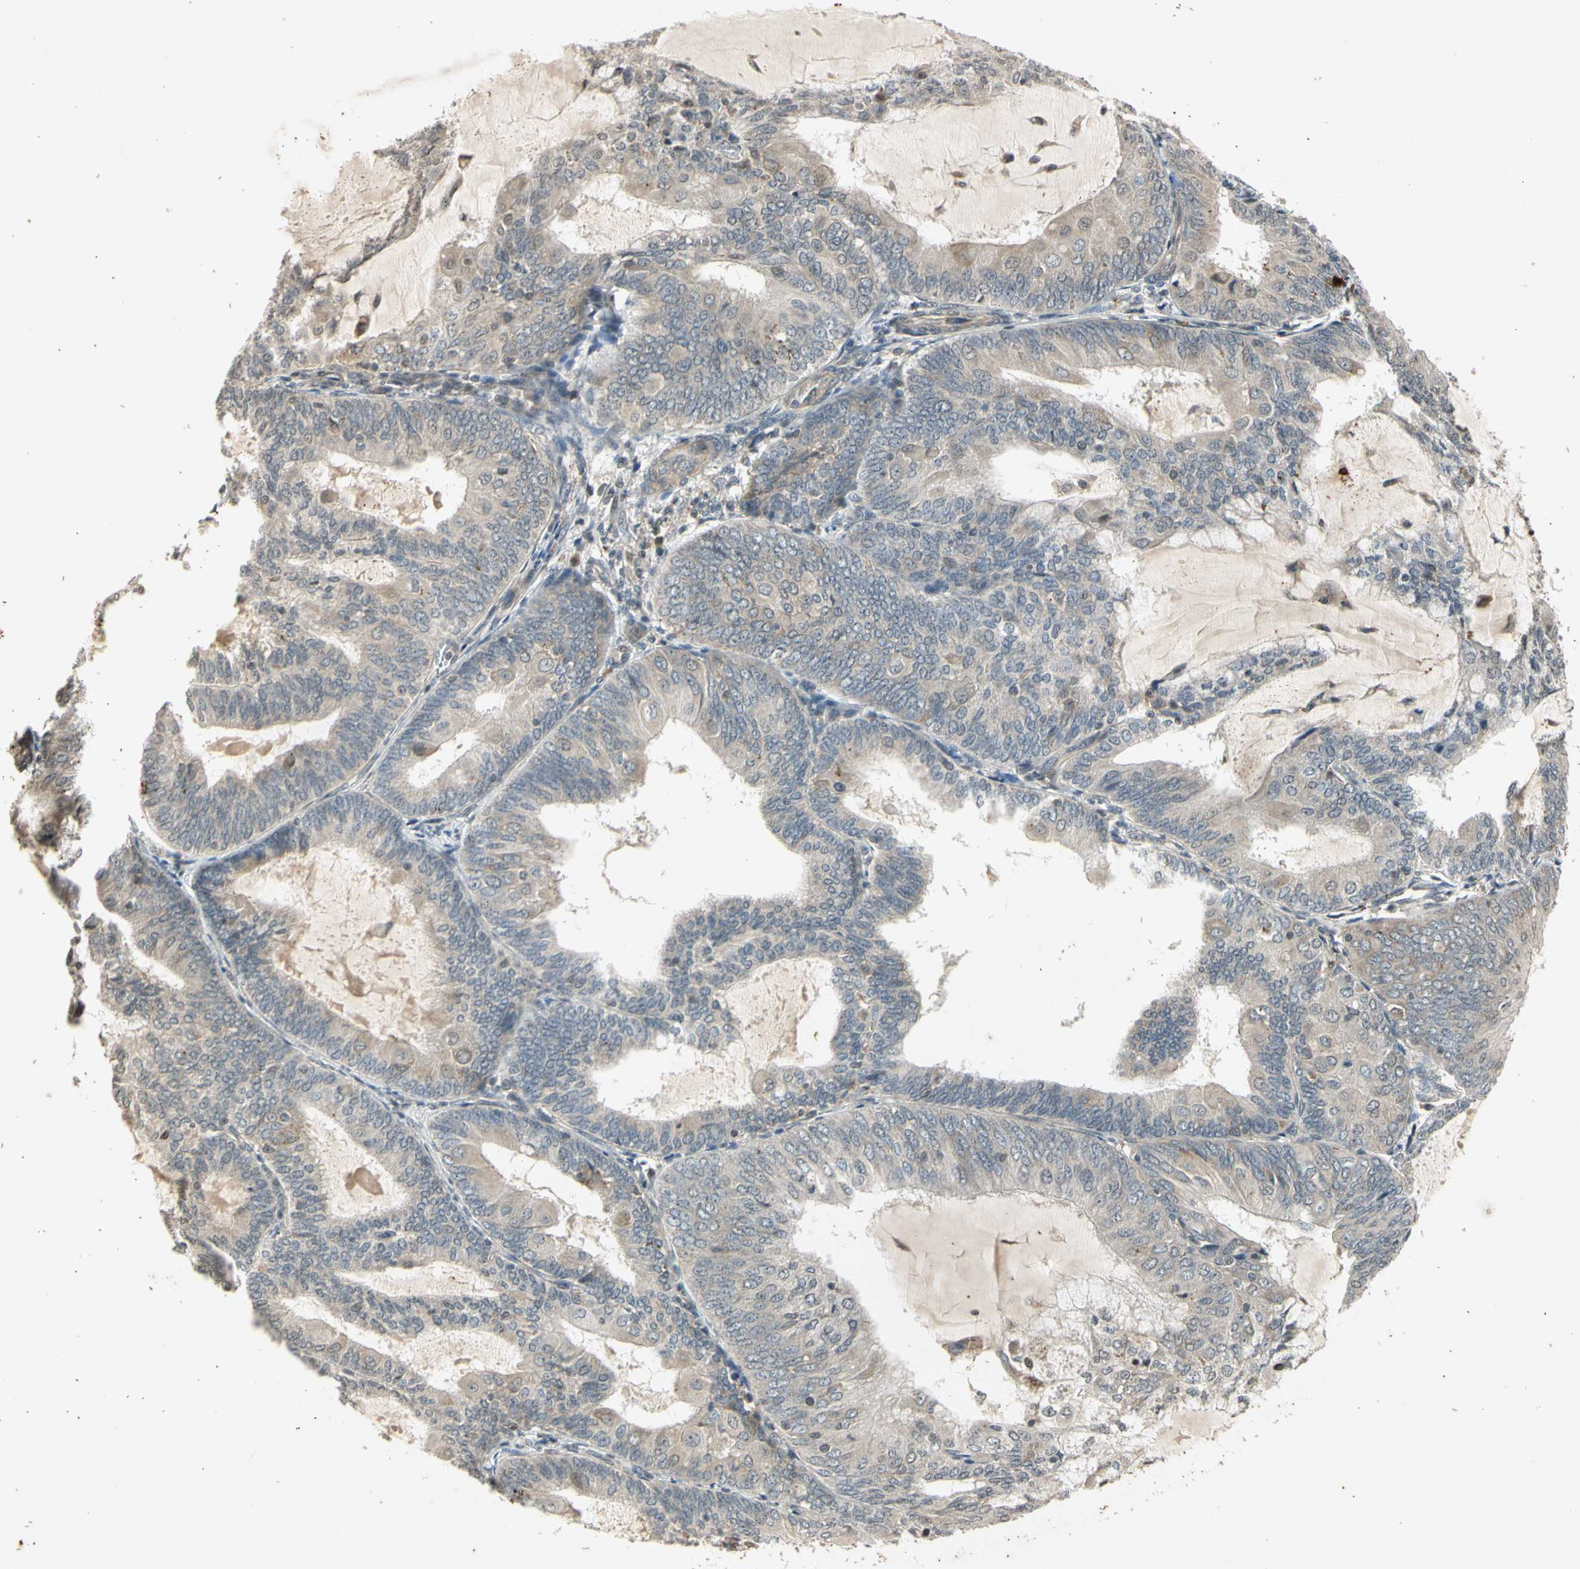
{"staining": {"intensity": "weak", "quantity": "25%-75%", "location": "cytoplasmic/membranous"}, "tissue": "endometrial cancer", "cell_type": "Tumor cells", "image_type": "cancer", "snomed": [{"axis": "morphology", "description": "Adenocarcinoma, NOS"}, {"axis": "topography", "description": "Endometrium"}], "caption": "A histopathology image showing weak cytoplasmic/membranous positivity in approximately 25%-75% of tumor cells in endometrial cancer (adenocarcinoma), as visualized by brown immunohistochemical staining.", "gene": "EFNB2", "patient": {"sex": "female", "age": 81}}